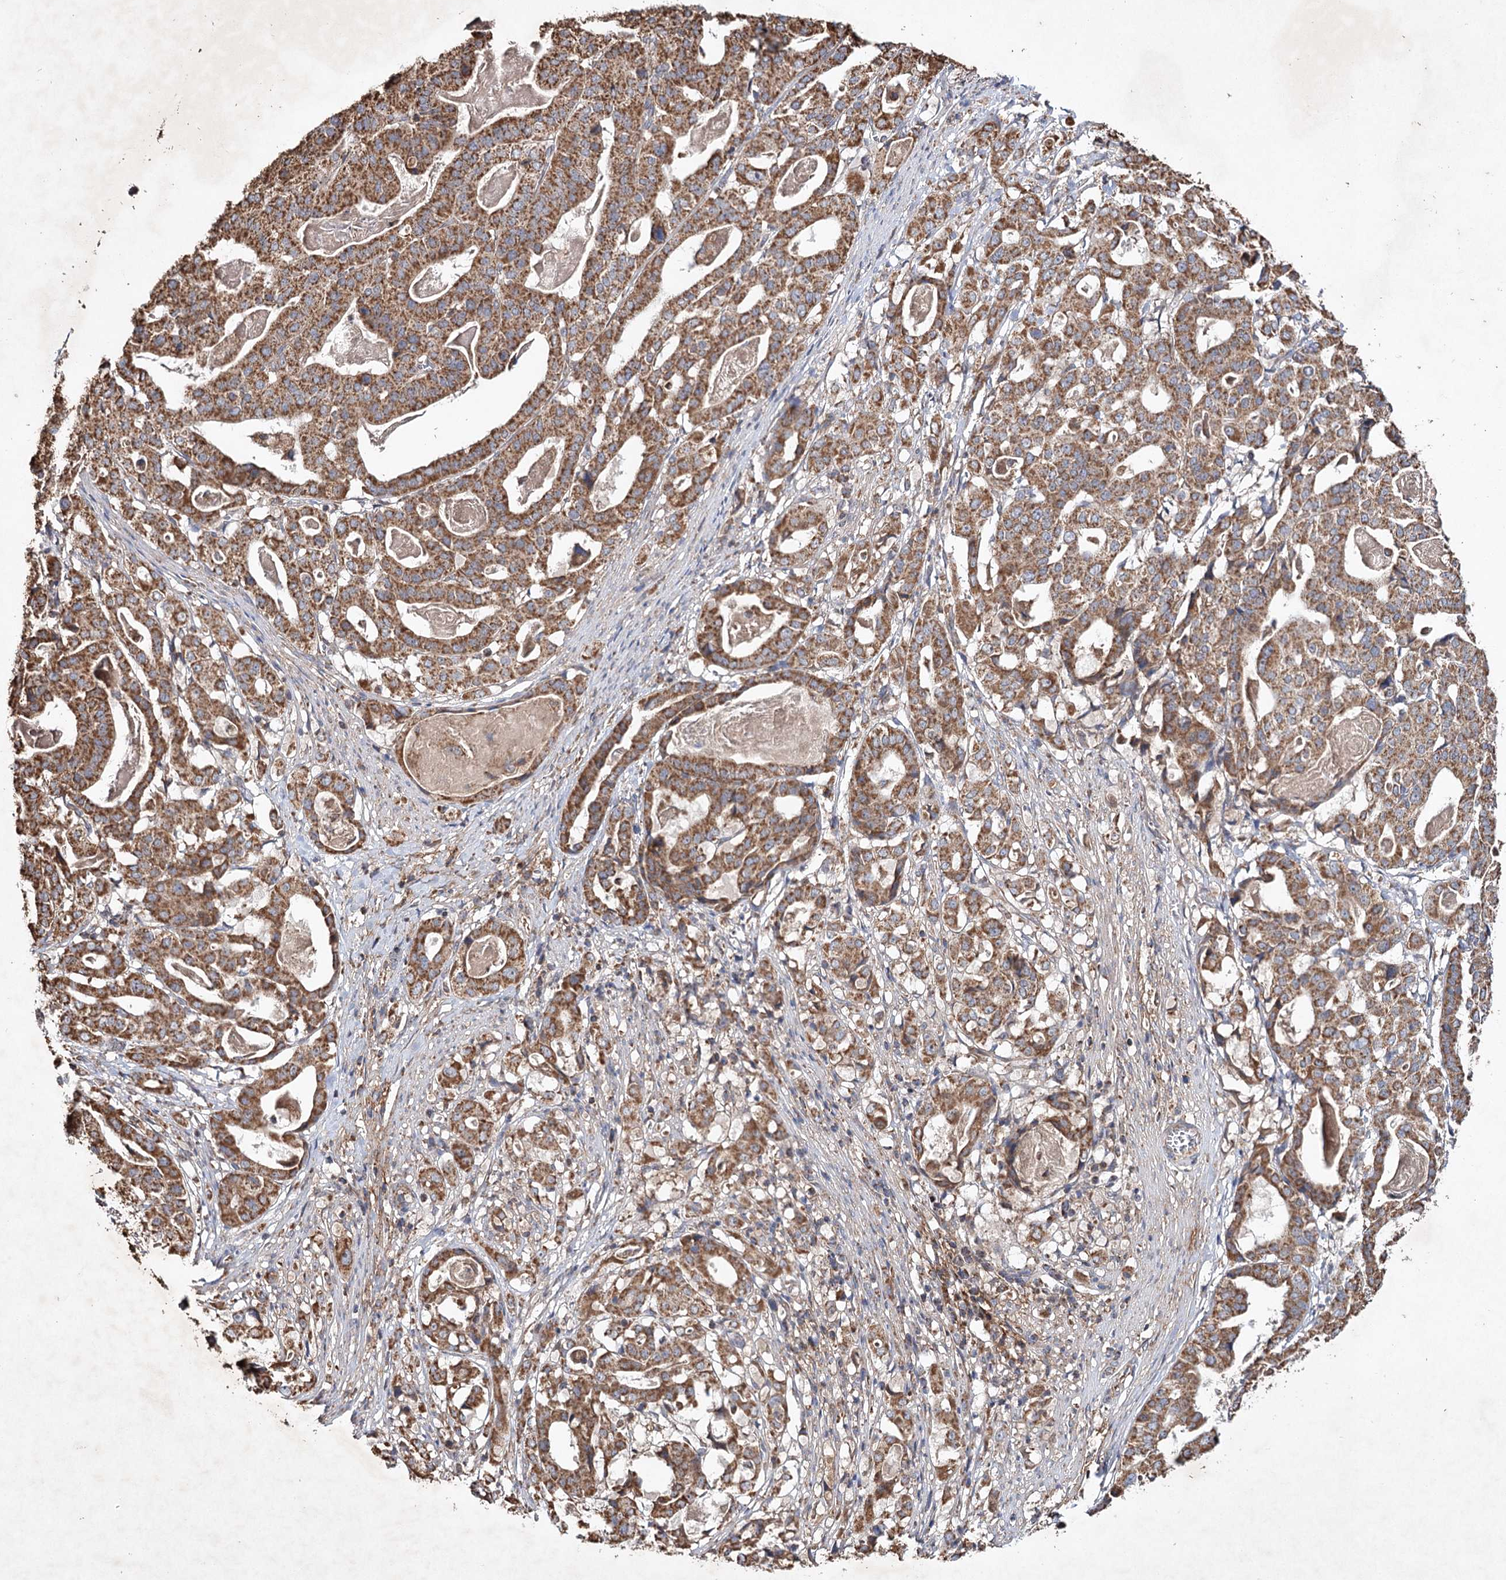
{"staining": {"intensity": "moderate", "quantity": ">75%", "location": "cytoplasmic/membranous"}, "tissue": "stomach cancer", "cell_type": "Tumor cells", "image_type": "cancer", "snomed": [{"axis": "morphology", "description": "Adenocarcinoma, NOS"}, {"axis": "topography", "description": "Stomach"}], "caption": "A histopathology image of stomach cancer (adenocarcinoma) stained for a protein reveals moderate cytoplasmic/membranous brown staining in tumor cells.", "gene": "PIK3CB", "patient": {"sex": "male", "age": 48}}